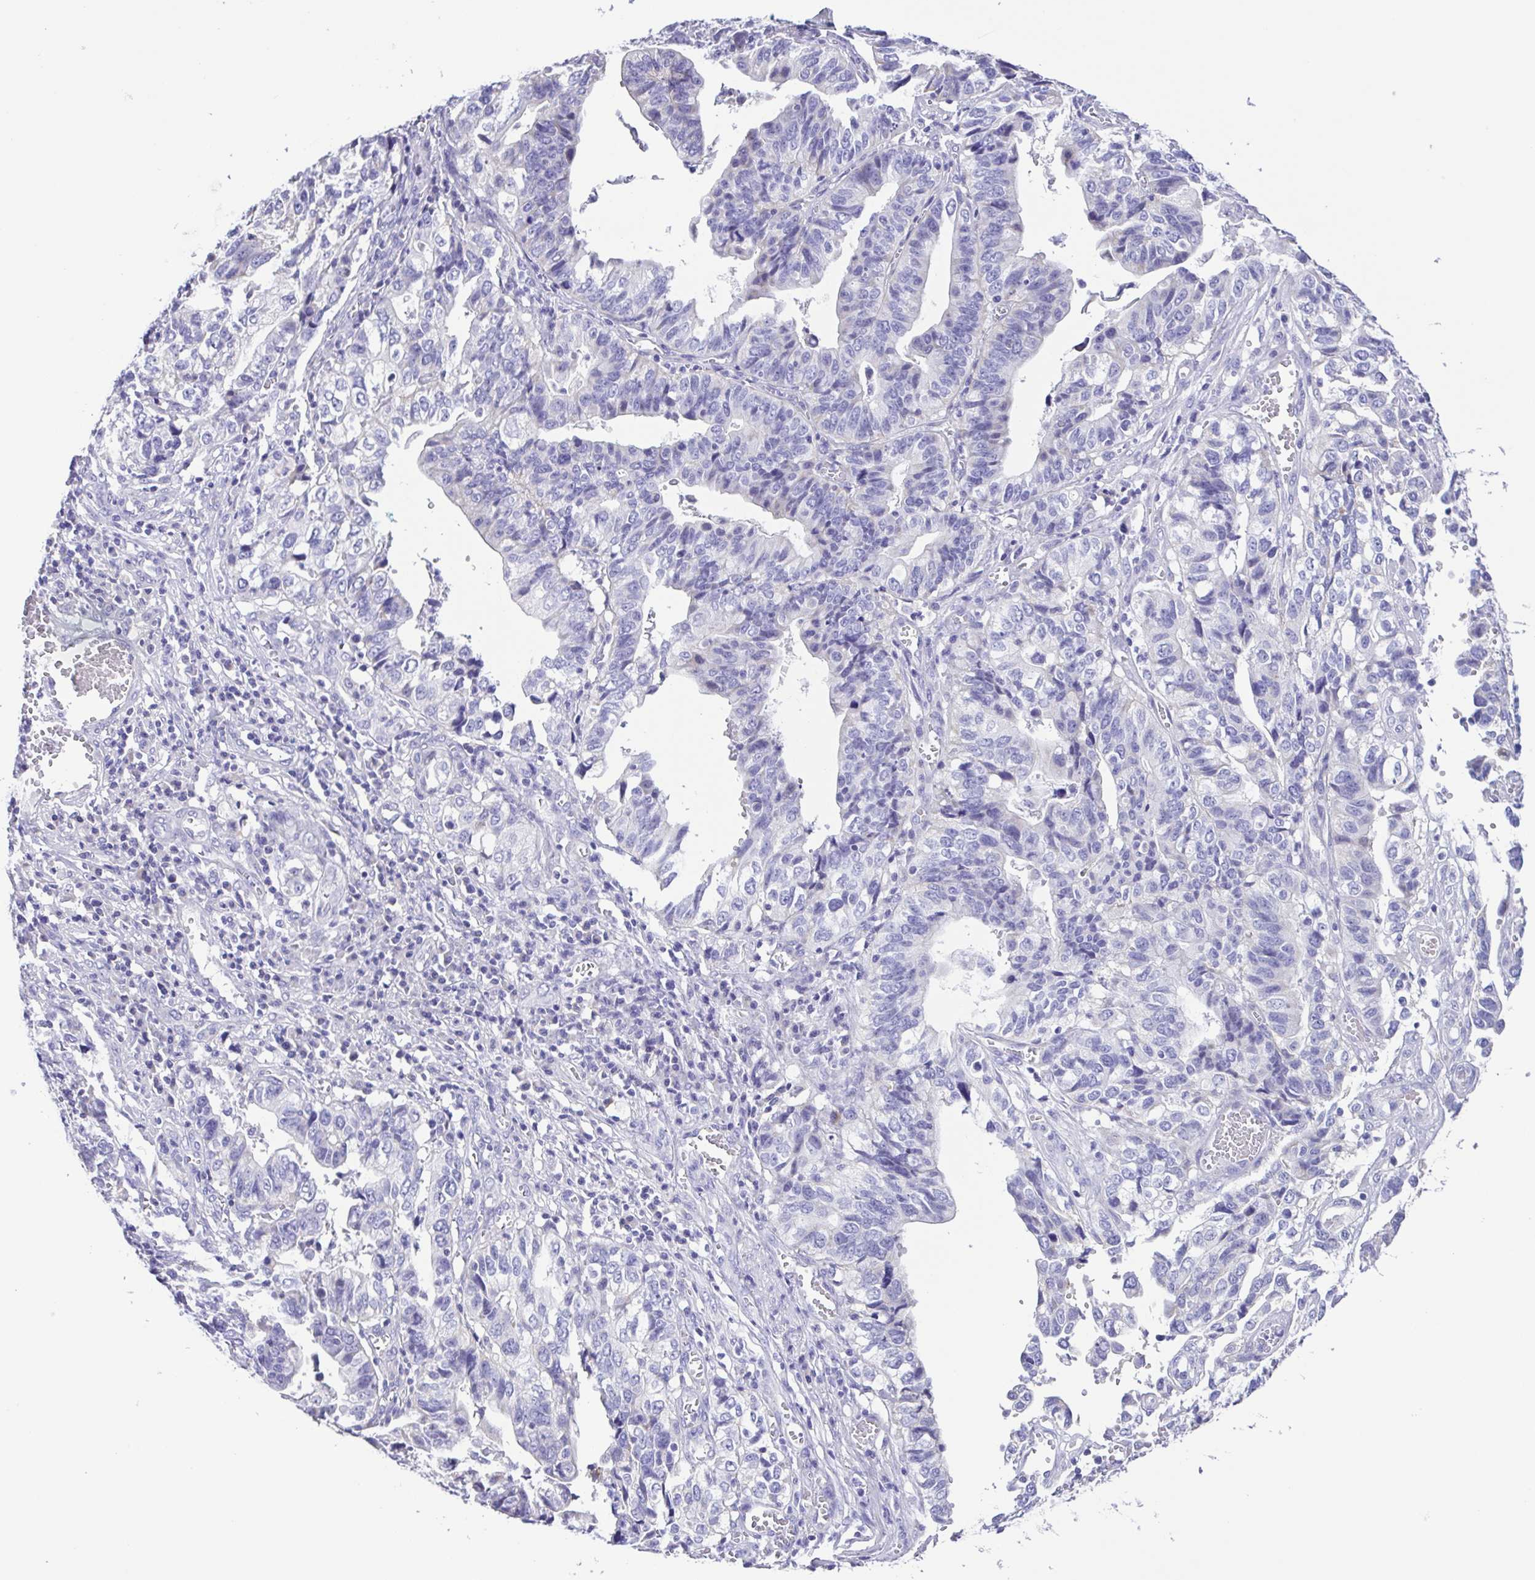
{"staining": {"intensity": "negative", "quantity": "none", "location": "none"}, "tissue": "stomach cancer", "cell_type": "Tumor cells", "image_type": "cancer", "snomed": [{"axis": "morphology", "description": "Adenocarcinoma, NOS"}, {"axis": "topography", "description": "Stomach, upper"}], "caption": "A micrograph of stomach adenocarcinoma stained for a protein reveals no brown staining in tumor cells.", "gene": "CD72", "patient": {"sex": "female", "age": 67}}